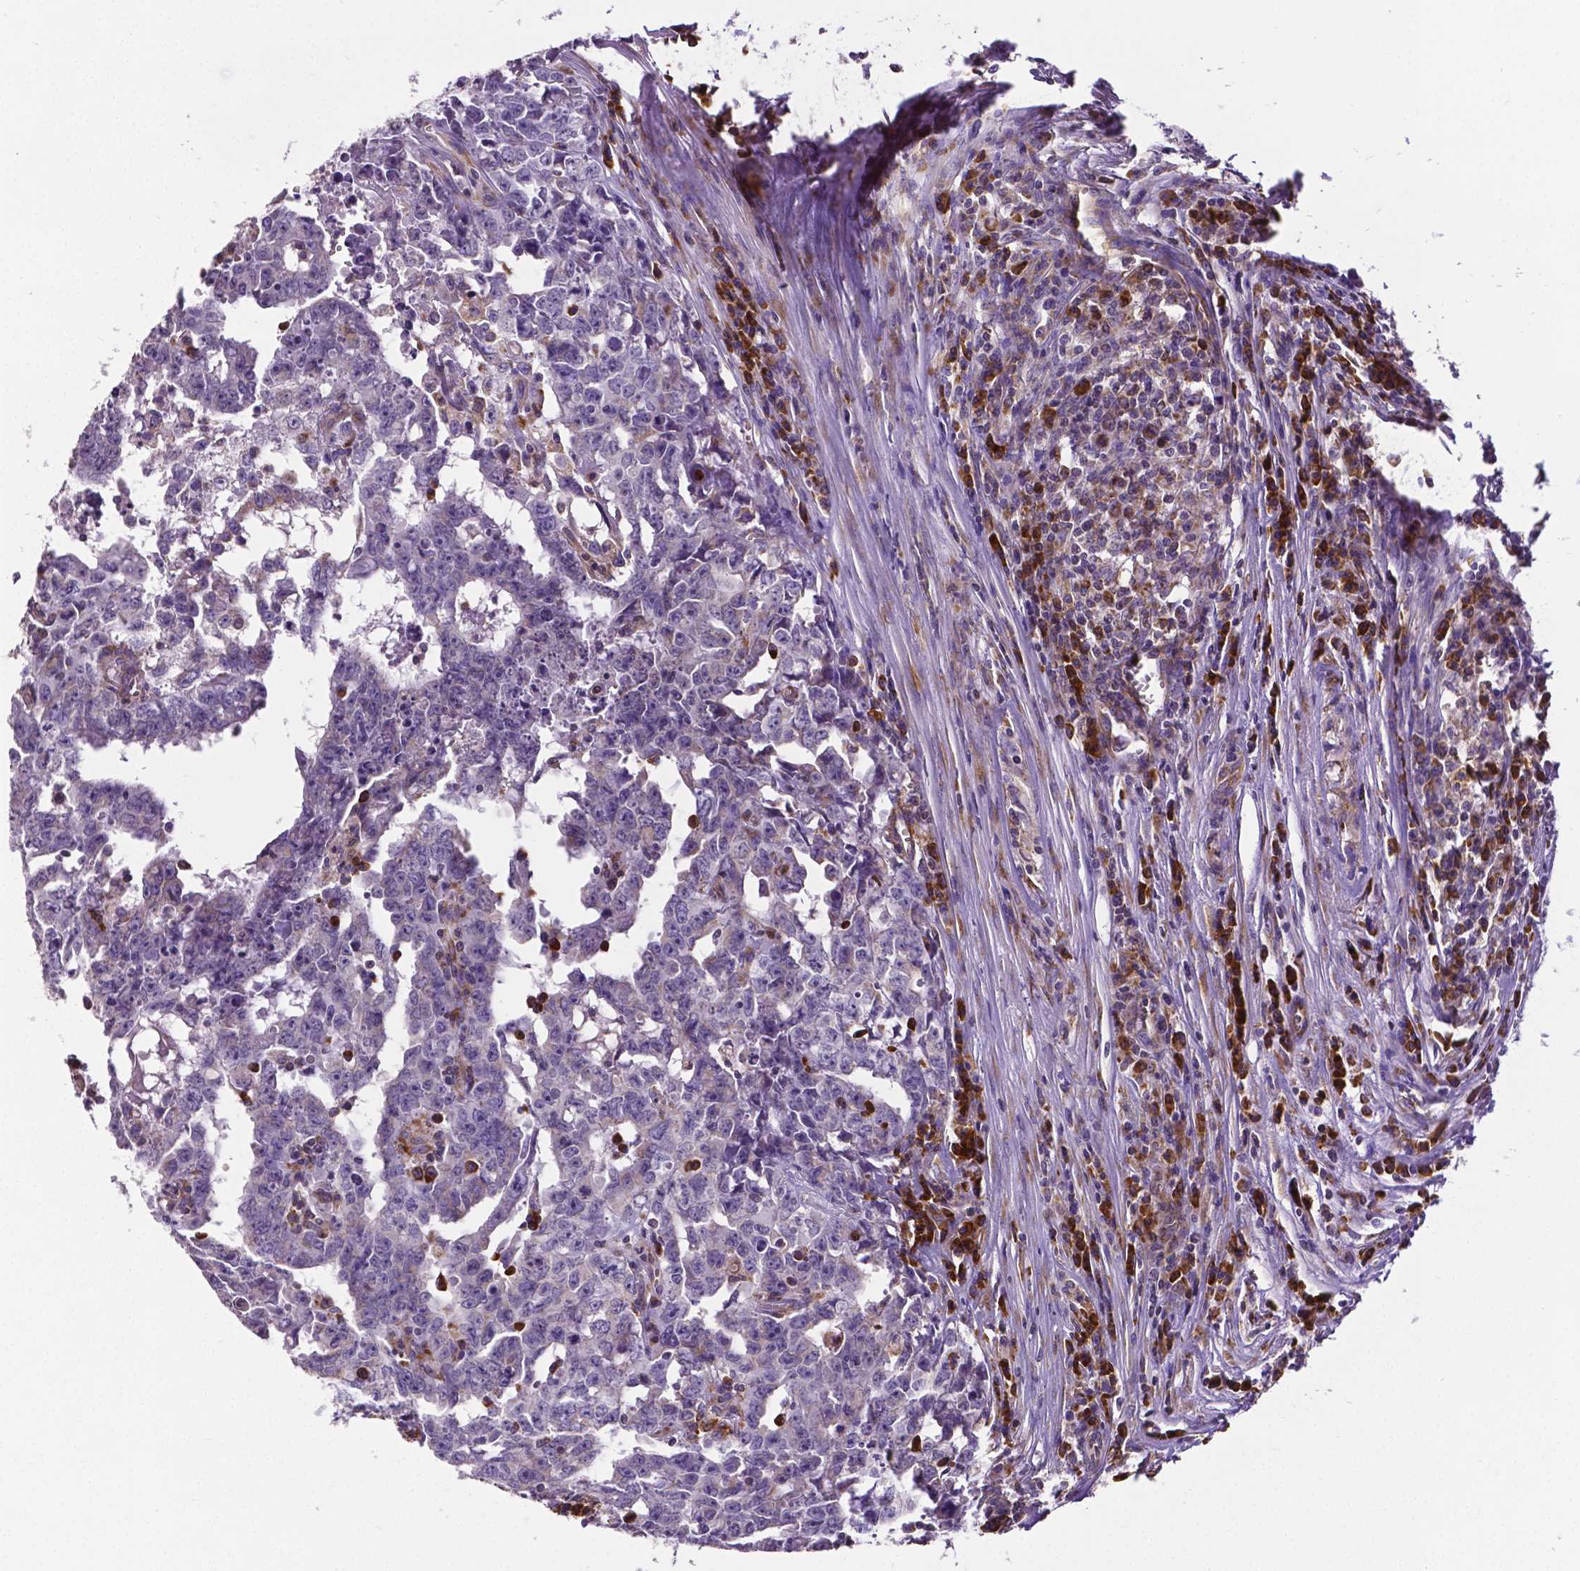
{"staining": {"intensity": "negative", "quantity": "none", "location": "none"}, "tissue": "testis cancer", "cell_type": "Tumor cells", "image_type": "cancer", "snomed": [{"axis": "morphology", "description": "Carcinoma, Embryonal, NOS"}, {"axis": "topography", "description": "Testis"}], "caption": "The immunohistochemistry (IHC) histopathology image has no significant positivity in tumor cells of embryonal carcinoma (testis) tissue.", "gene": "MTDH", "patient": {"sex": "male", "age": 22}}